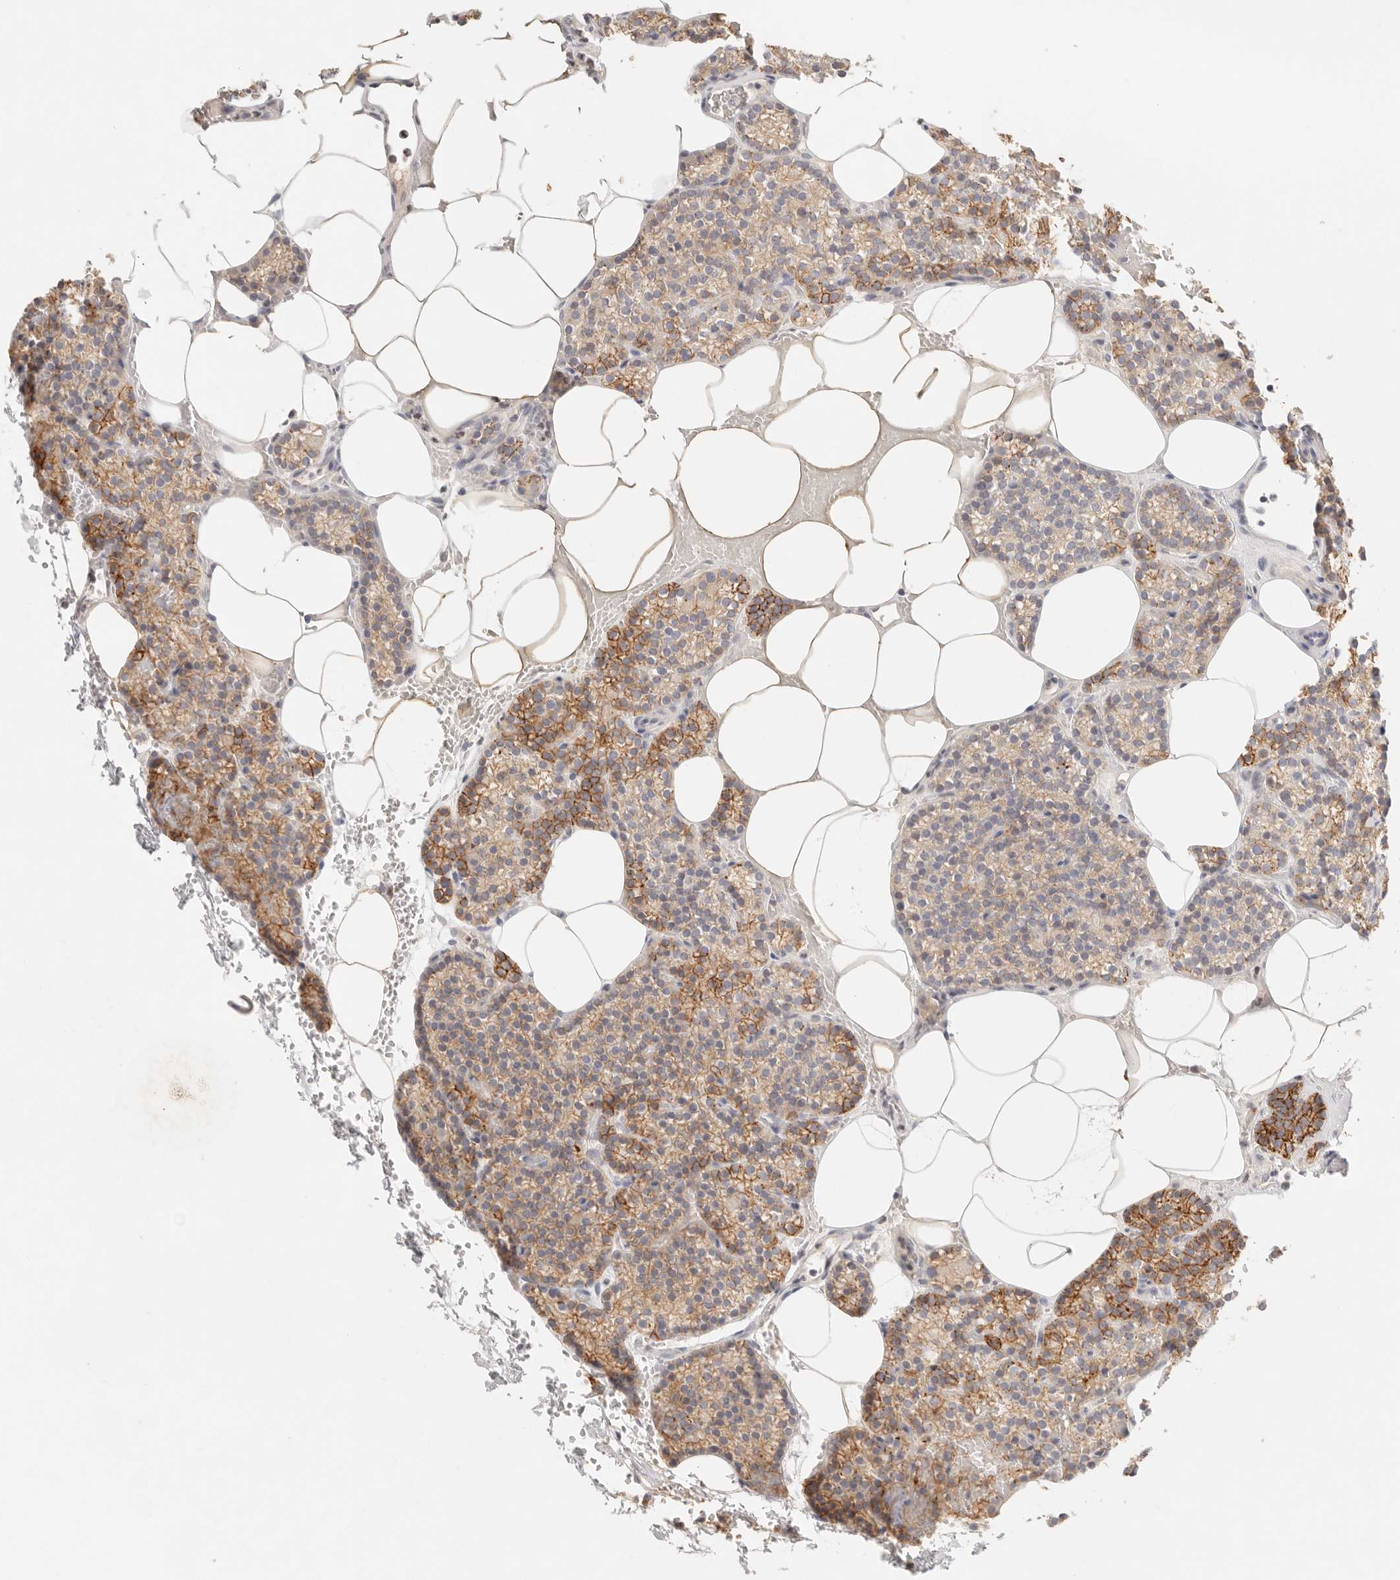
{"staining": {"intensity": "strong", "quantity": ">75%", "location": "cytoplasmic/membranous"}, "tissue": "parathyroid gland", "cell_type": "Glandular cells", "image_type": "normal", "snomed": [{"axis": "morphology", "description": "Normal tissue, NOS"}, {"axis": "topography", "description": "Parathyroid gland"}], "caption": "A high-resolution histopathology image shows IHC staining of normal parathyroid gland, which demonstrates strong cytoplasmic/membranous expression in approximately >75% of glandular cells. Nuclei are stained in blue.", "gene": "CEP120", "patient": {"sex": "male", "age": 58}}